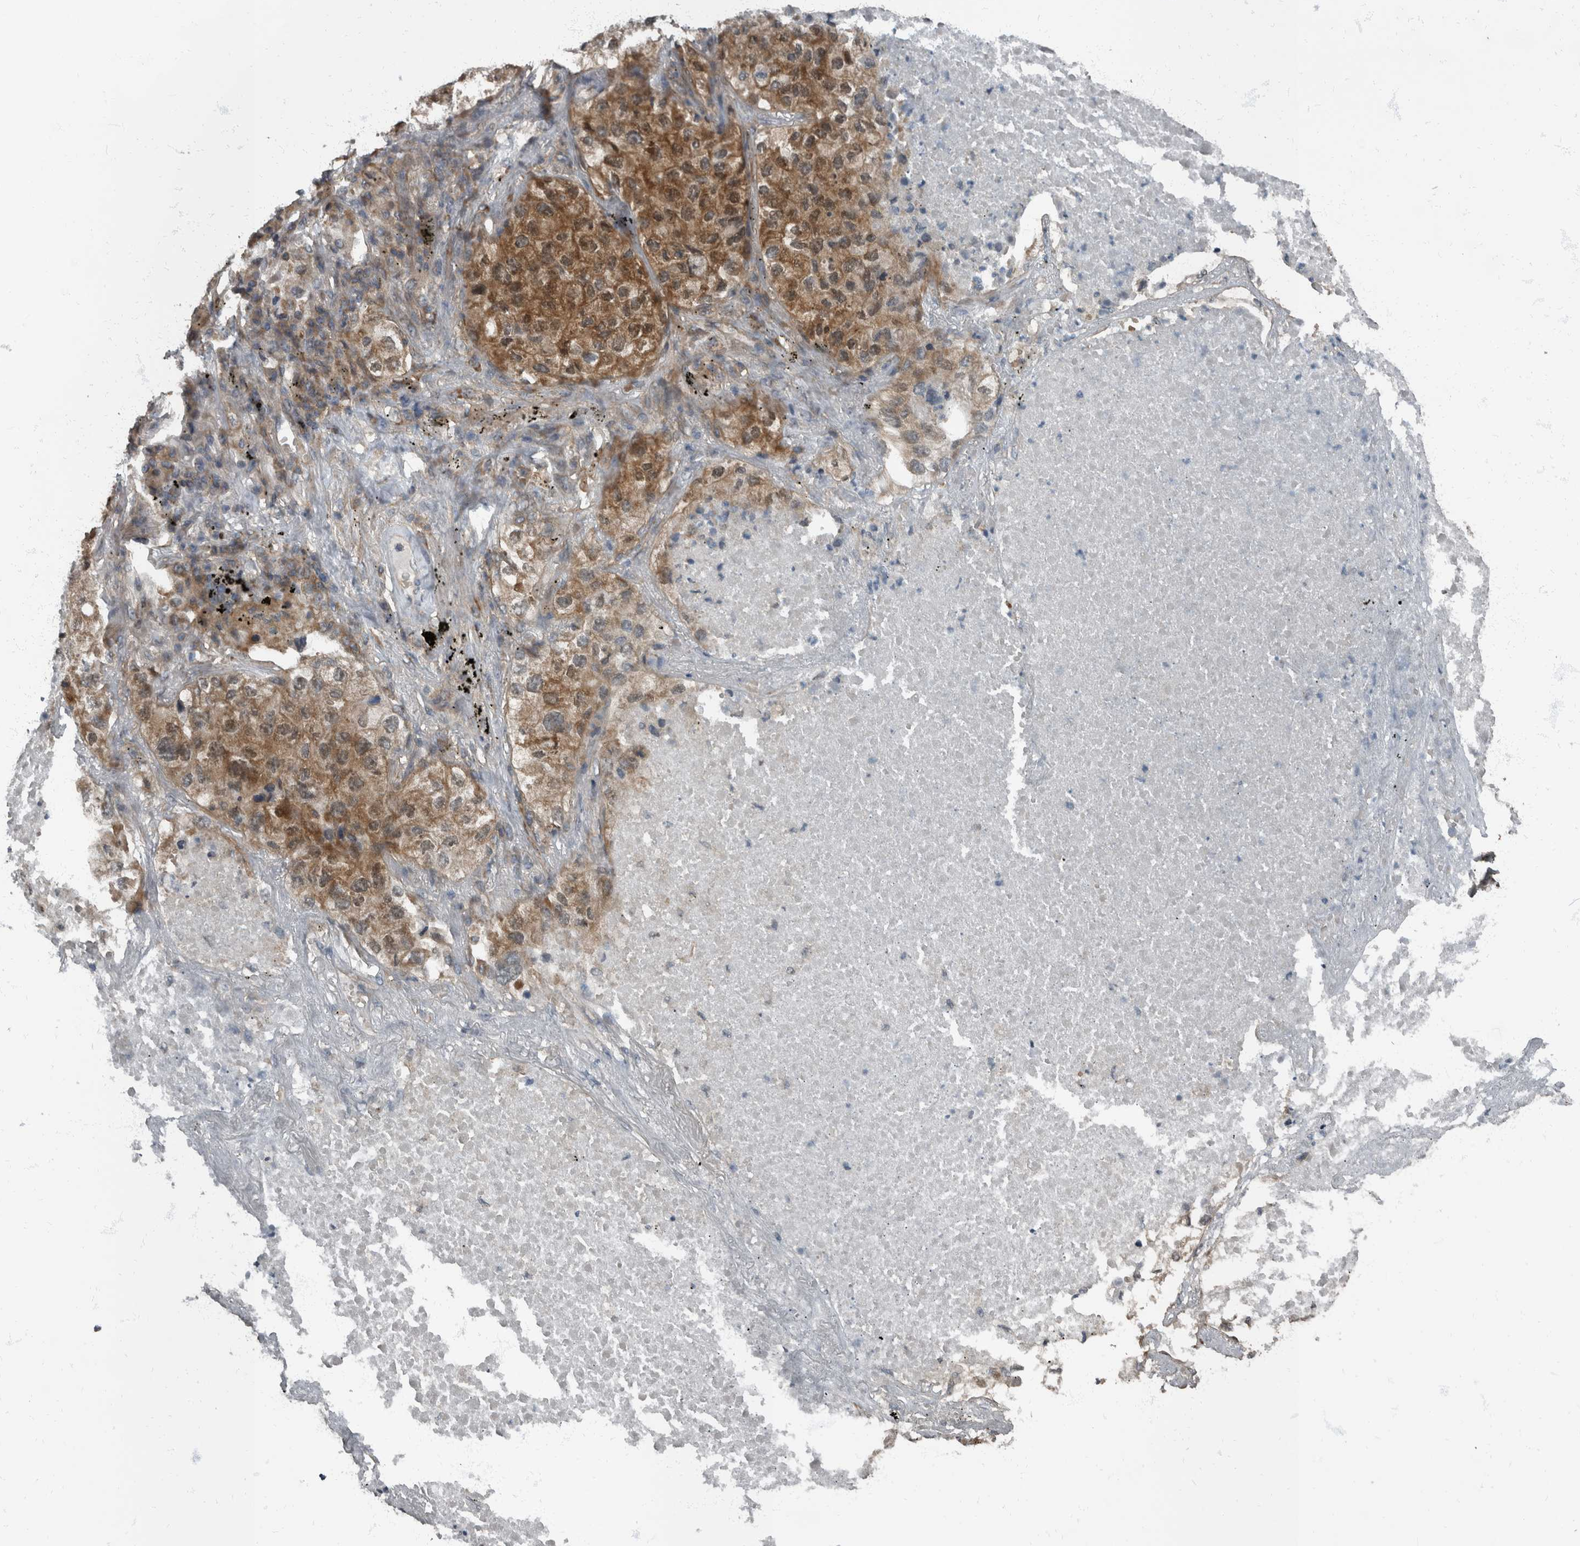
{"staining": {"intensity": "moderate", "quantity": ">75%", "location": "cytoplasmic/membranous"}, "tissue": "lung cancer", "cell_type": "Tumor cells", "image_type": "cancer", "snomed": [{"axis": "morphology", "description": "Adenocarcinoma, NOS"}, {"axis": "topography", "description": "Lung"}], "caption": "A medium amount of moderate cytoplasmic/membranous staining is appreciated in about >75% of tumor cells in lung cancer (adenocarcinoma) tissue. (Brightfield microscopy of DAB IHC at high magnification).", "gene": "RABGGTB", "patient": {"sex": "male", "age": 63}}